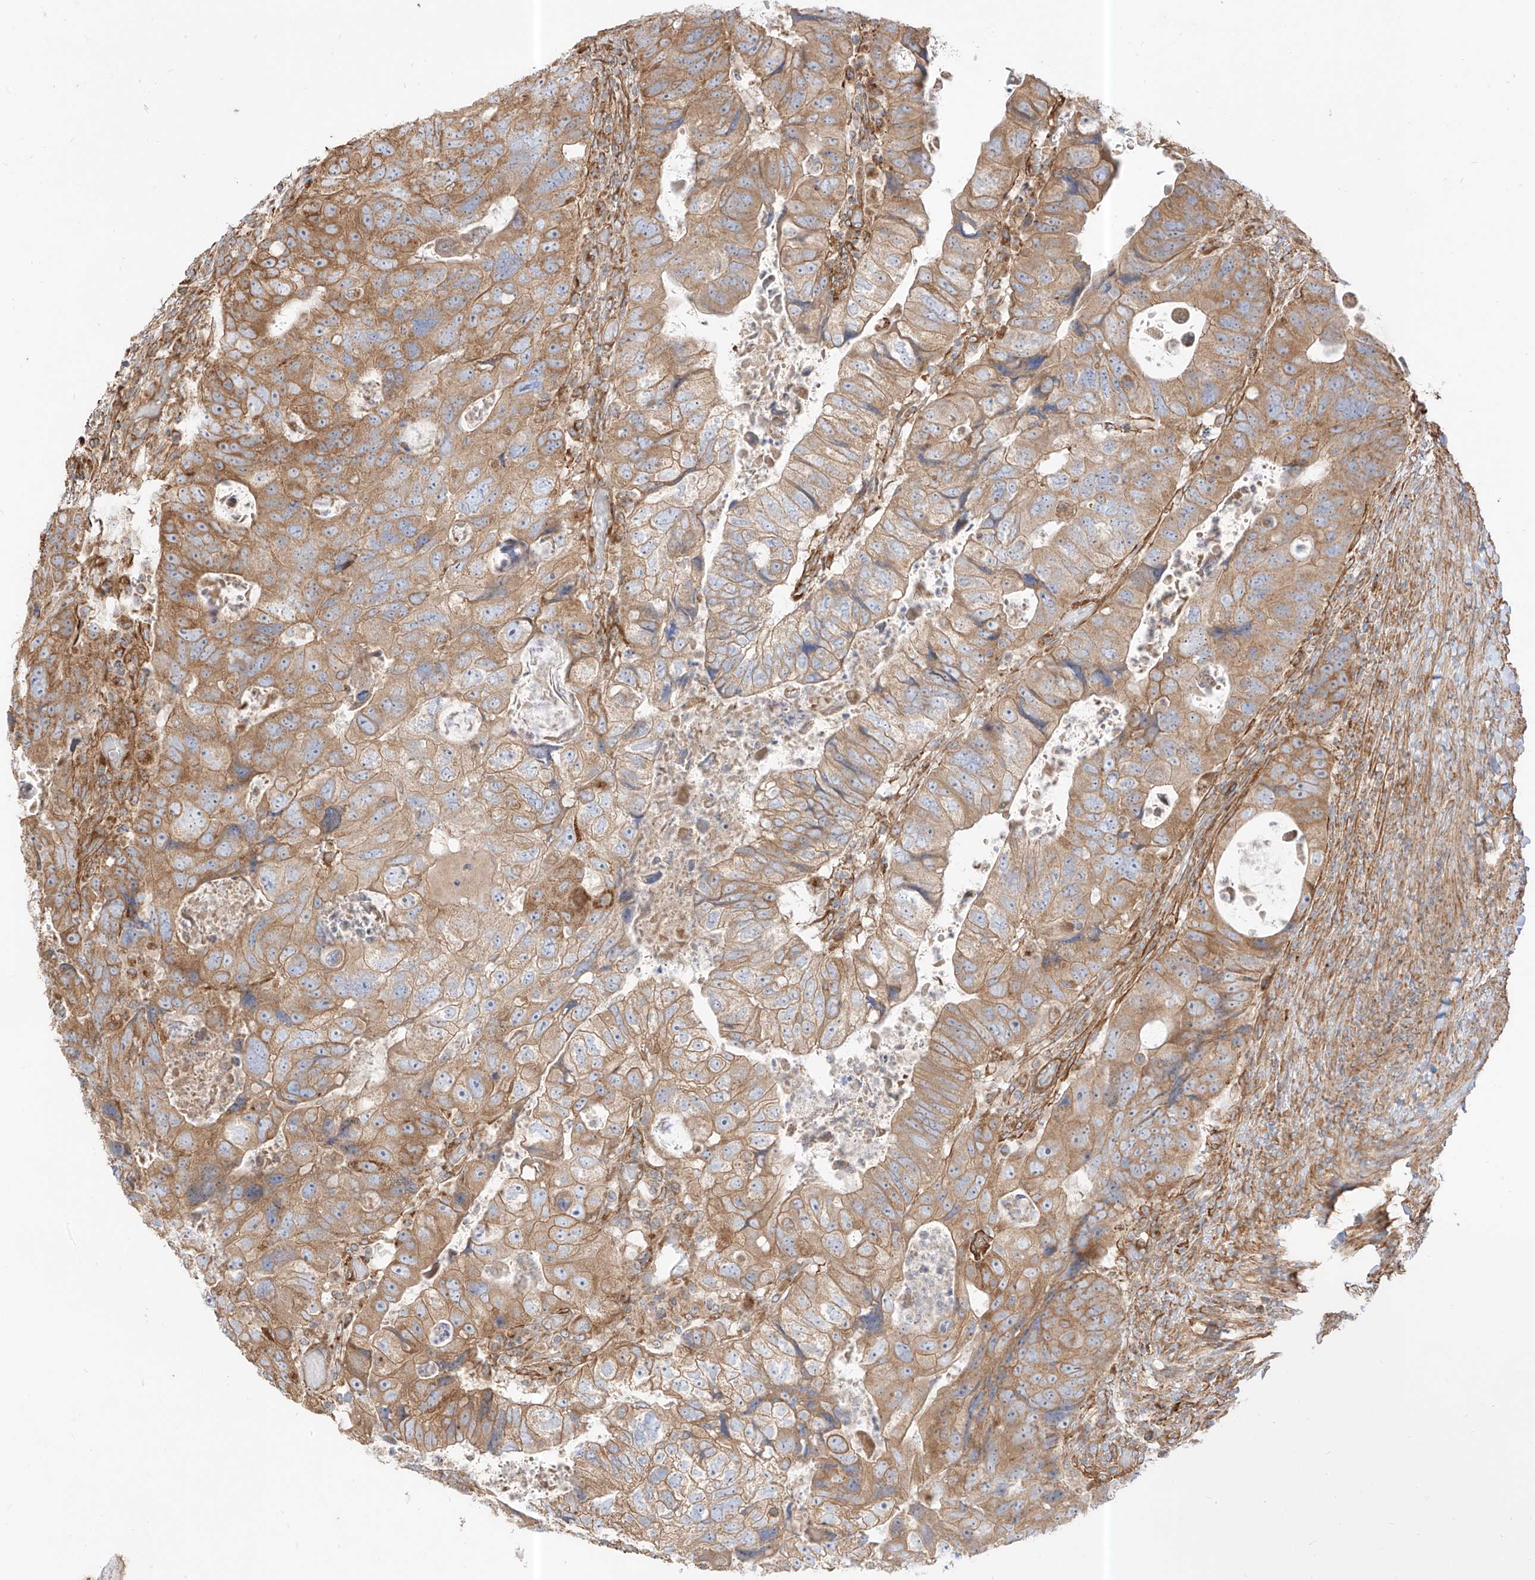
{"staining": {"intensity": "moderate", "quantity": ">75%", "location": "cytoplasmic/membranous"}, "tissue": "colorectal cancer", "cell_type": "Tumor cells", "image_type": "cancer", "snomed": [{"axis": "morphology", "description": "Adenocarcinoma, NOS"}, {"axis": "topography", "description": "Rectum"}], "caption": "The histopathology image shows a brown stain indicating the presence of a protein in the cytoplasmic/membranous of tumor cells in adenocarcinoma (colorectal).", "gene": "PLCL1", "patient": {"sex": "male", "age": 59}}